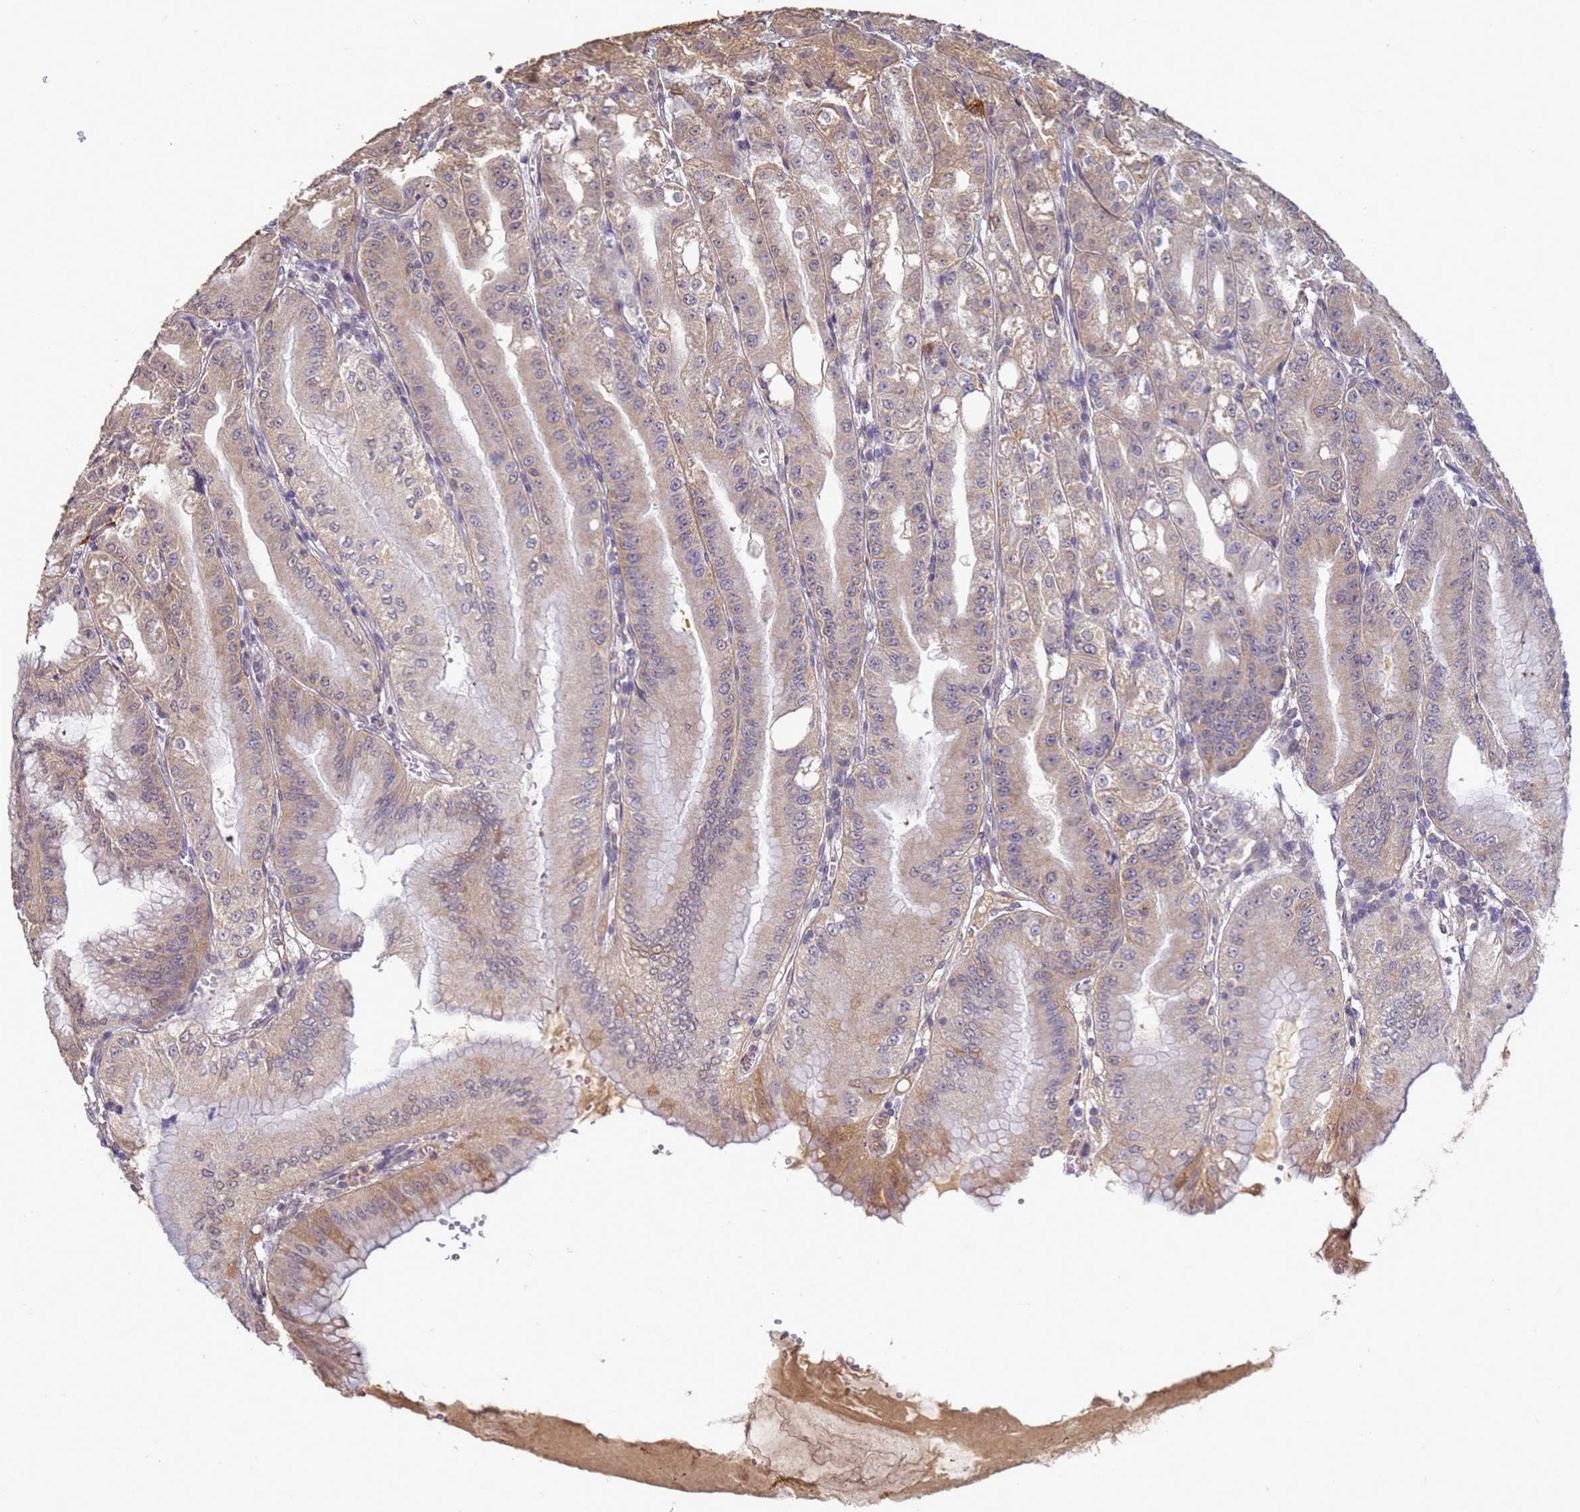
{"staining": {"intensity": "moderate", "quantity": ">75%", "location": "cytoplasmic/membranous"}, "tissue": "stomach", "cell_type": "Glandular cells", "image_type": "normal", "snomed": [{"axis": "morphology", "description": "Normal tissue, NOS"}, {"axis": "topography", "description": "Stomach, upper"}, {"axis": "topography", "description": "Stomach, lower"}], "caption": "A high-resolution histopathology image shows IHC staining of benign stomach, which shows moderate cytoplasmic/membranous expression in about >75% of glandular cells. Nuclei are stained in blue.", "gene": "ANKRD17", "patient": {"sex": "male", "age": 71}}